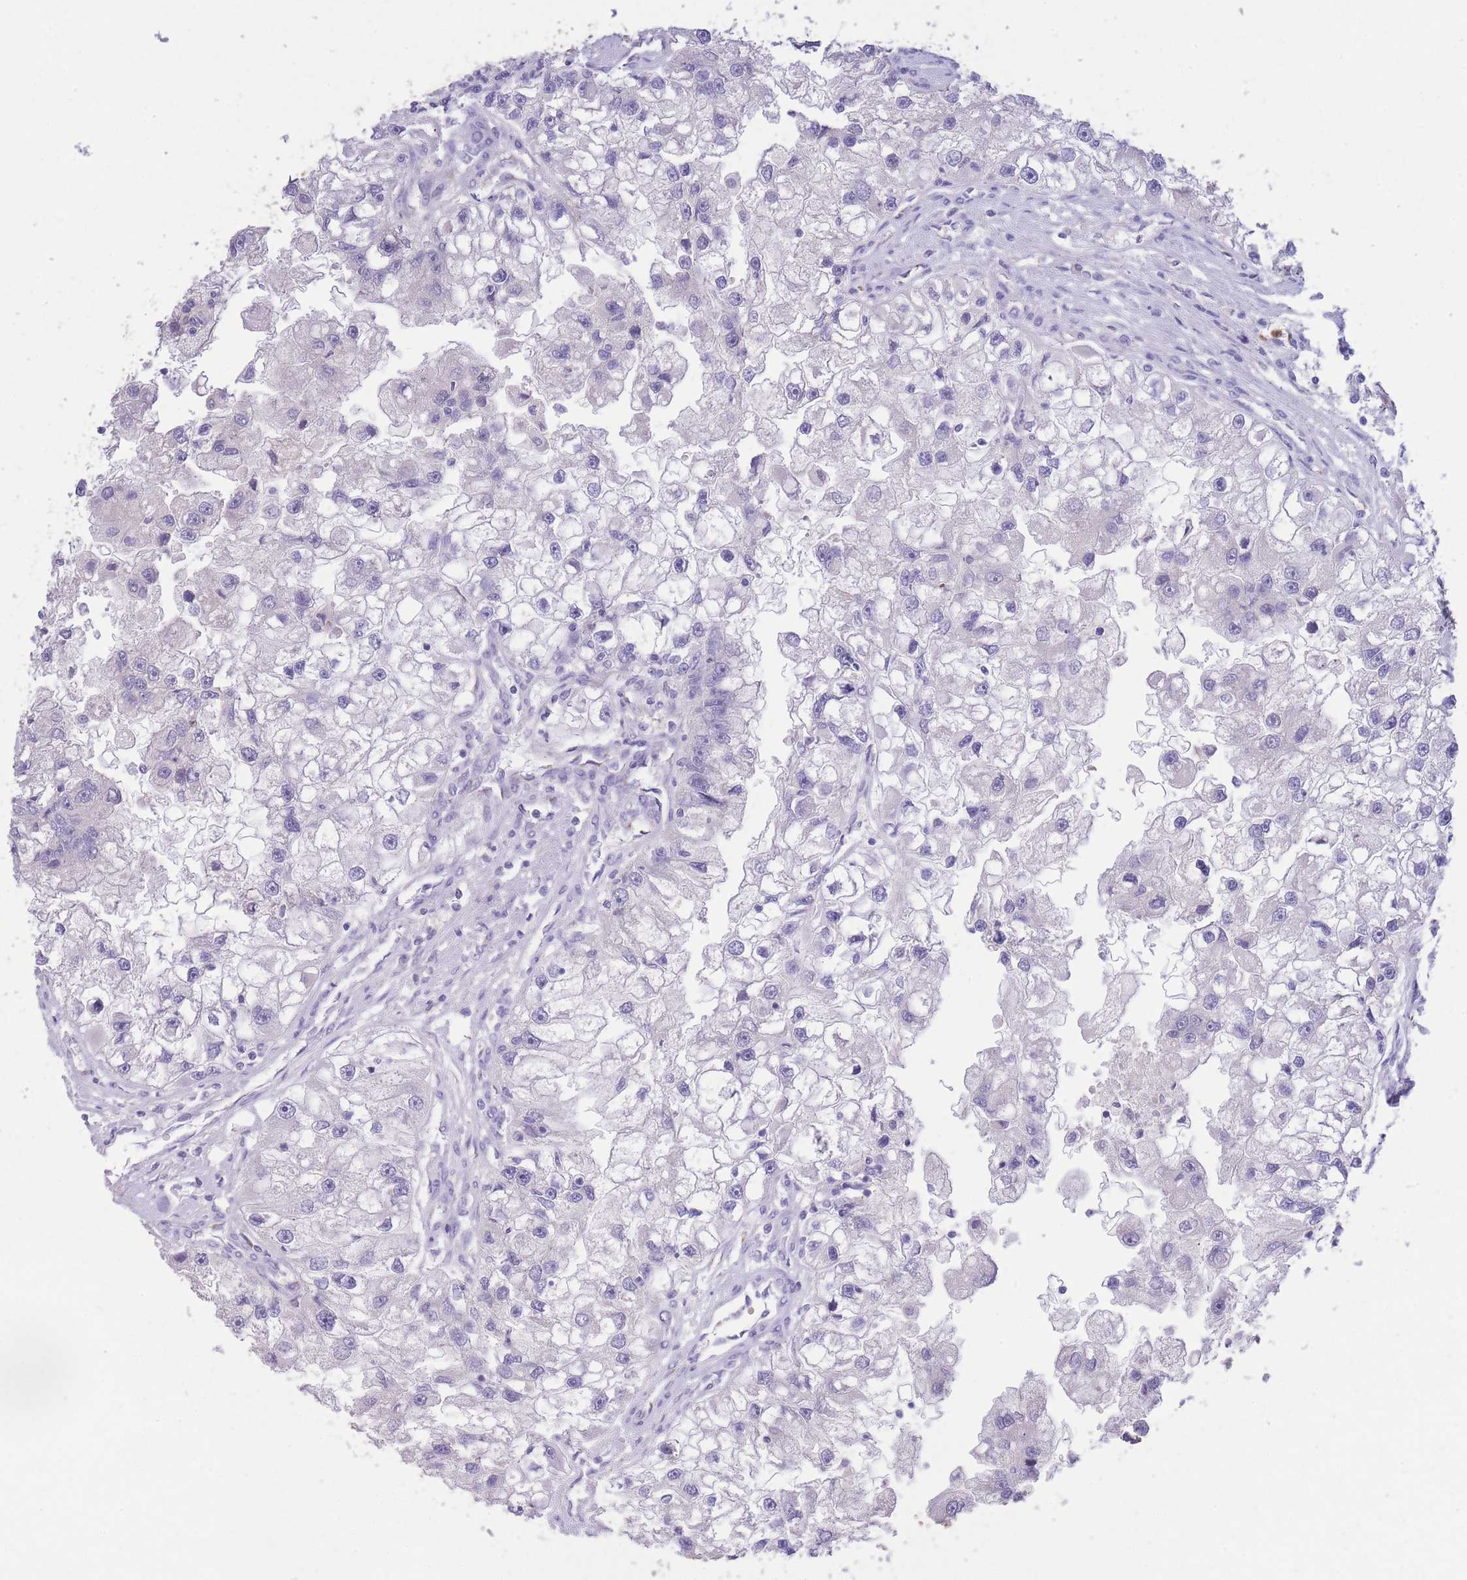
{"staining": {"intensity": "negative", "quantity": "none", "location": "none"}, "tissue": "renal cancer", "cell_type": "Tumor cells", "image_type": "cancer", "snomed": [{"axis": "morphology", "description": "Adenocarcinoma, NOS"}, {"axis": "topography", "description": "Kidney"}], "caption": "This is an immunohistochemistry (IHC) image of renal cancer. There is no staining in tumor cells.", "gene": "CENPM", "patient": {"sex": "male", "age": 63}}